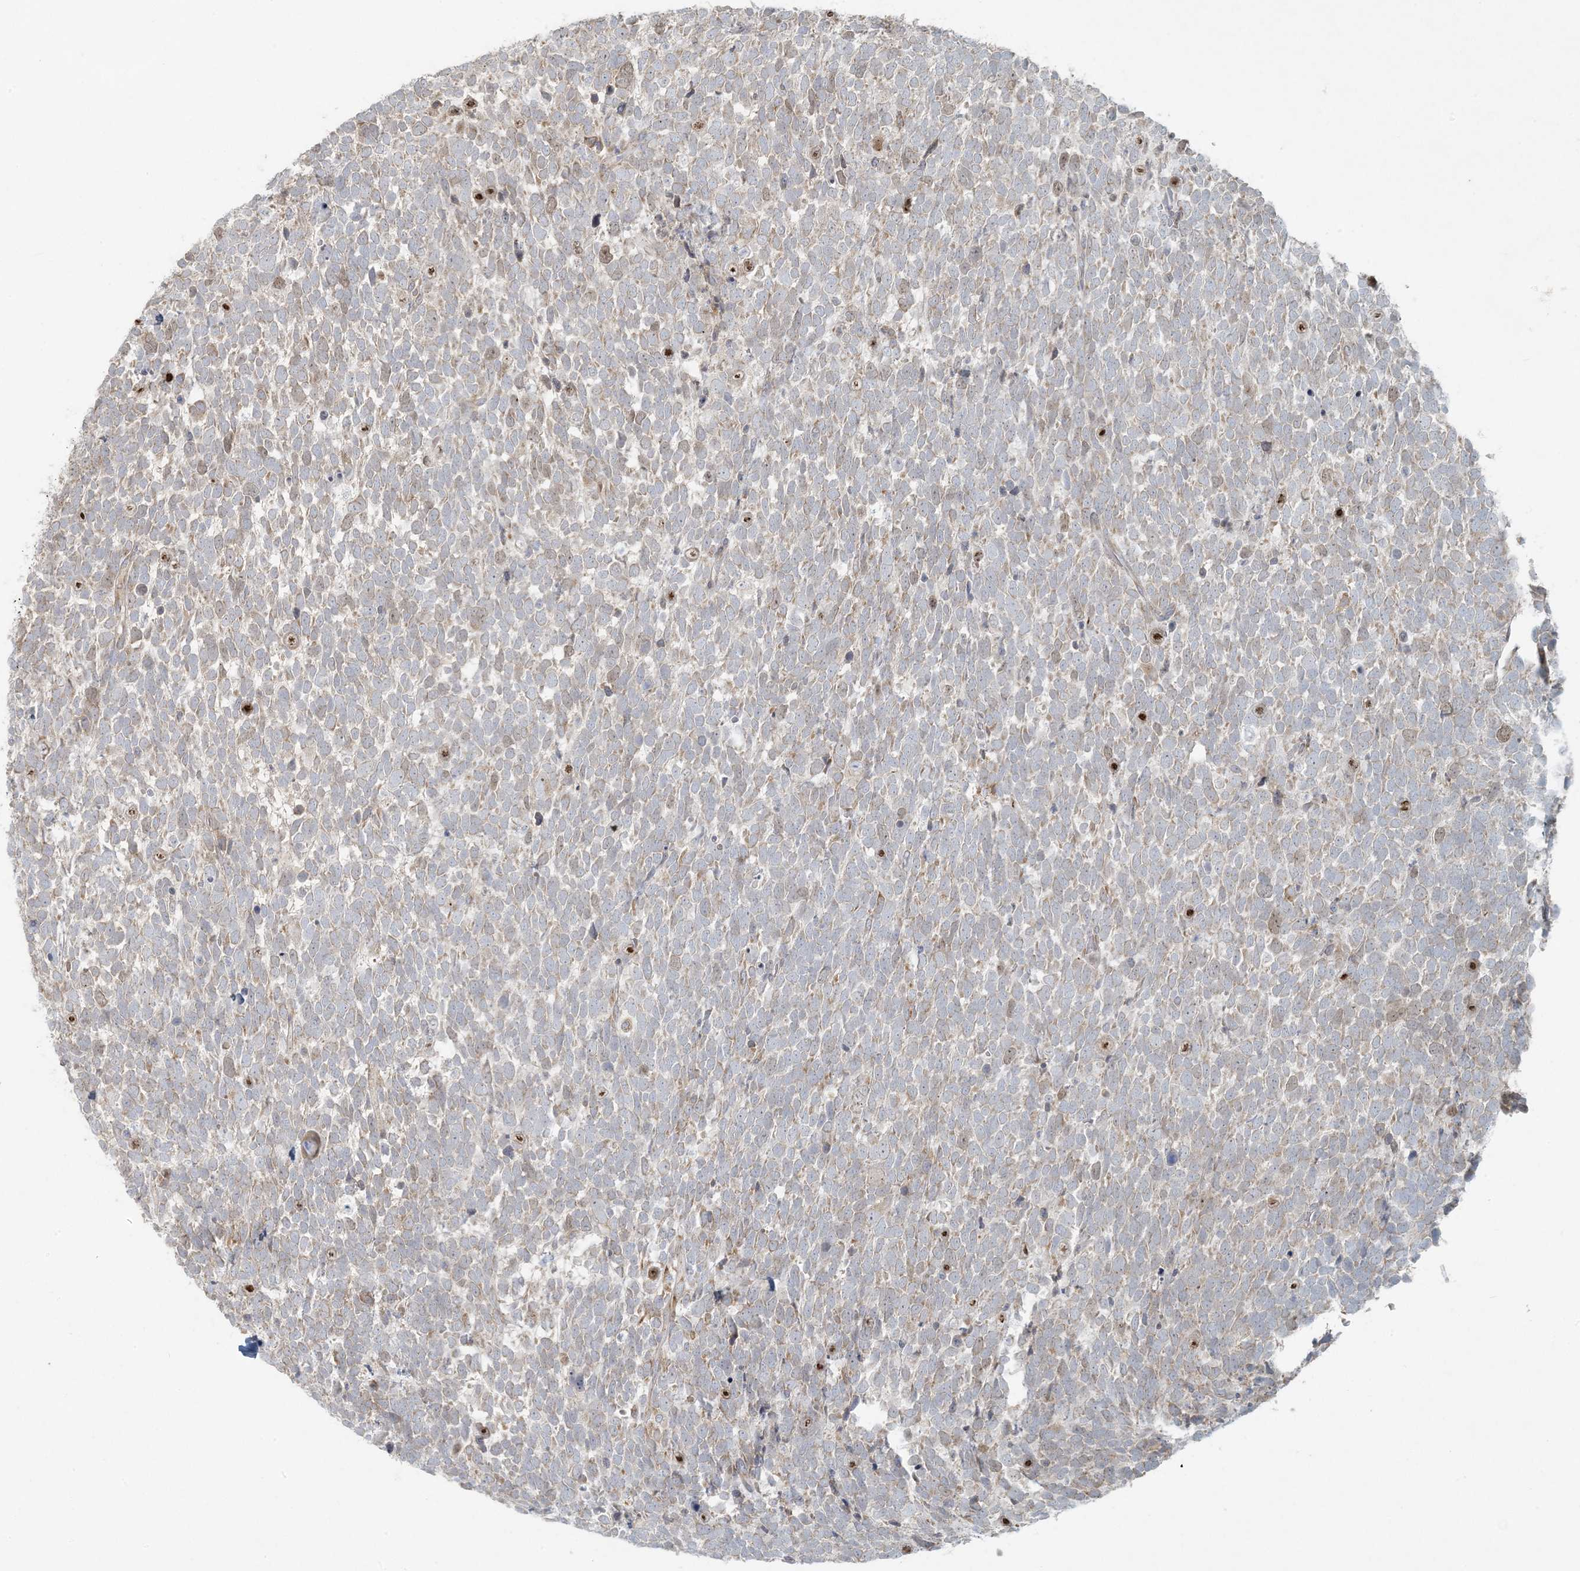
{"staining": {"intensity": "weak", "quantity": "25%-75%", "location": "cytoplasmic/membranous"}, "tissue": "urothelial cancer", "cell_type": "Tumor cells", "image_type": "cancer", "snomed": [{"axis": "morphology", "description": "Urothelial carcinoma, High grade"}, {"axis": "topography", "description": "Urinary bladder"}], "caption": "A photomicrograph of human urothelial cancer stained for a protein displays weak cytoplasmic/membranous brown staining in tumor cells.", "gene": "HACL1", "patient": {"sex": "female", "age": 82}}